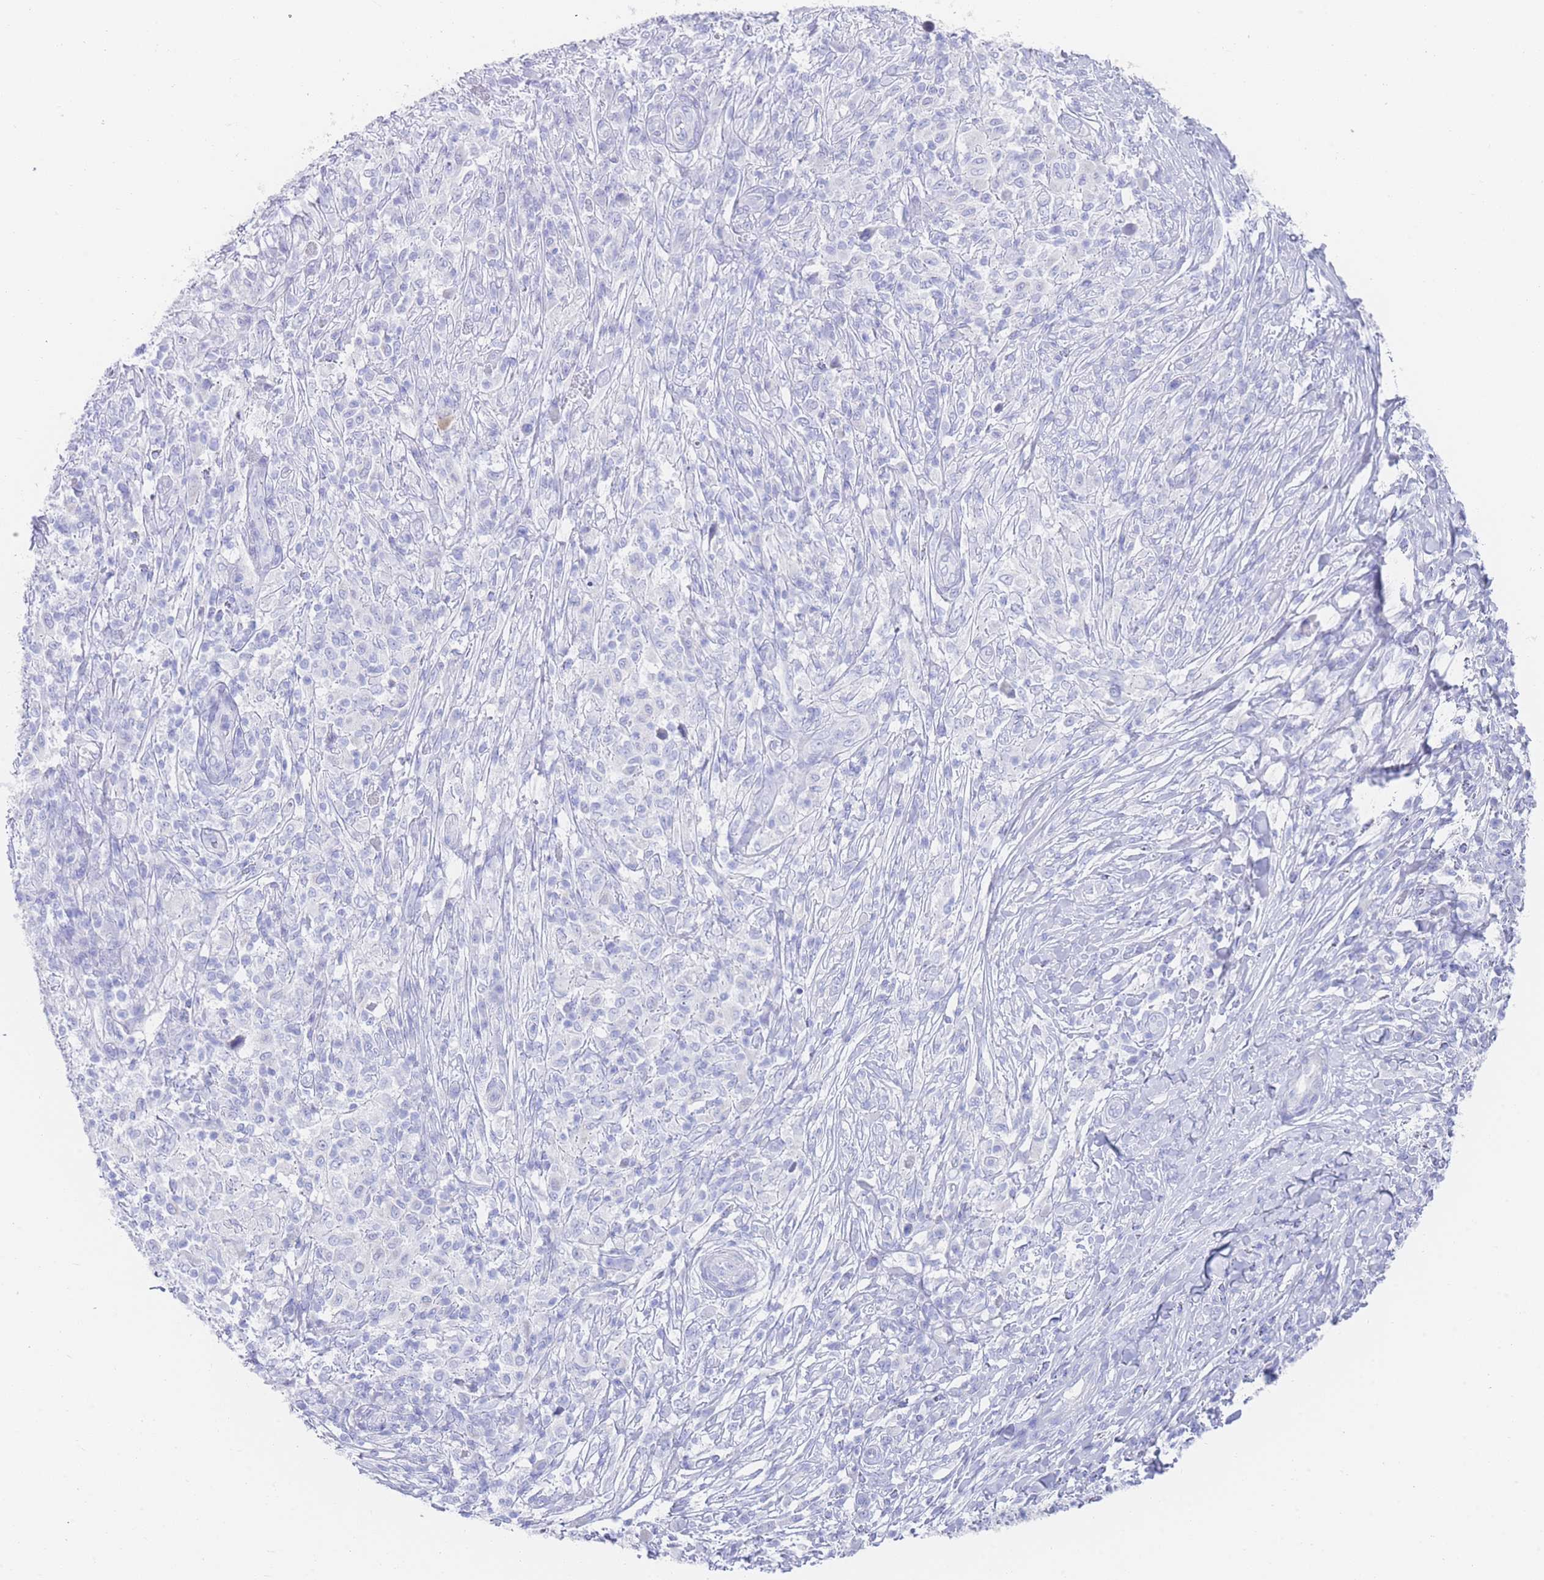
{"staining": {"intensity": "negative", "quantity": "none", "location": "none"}, "tissue": "melanoma", "cell_type": "Tumor cells", "image_type": "cancer", "snomed": [{"axis": "morphology", "description": "Malignant melanoma, NOS"}, {"axis": "topography", "description": "Skin"}], "caption": "Protein analysis of malignant melanoma reveals no significant staining in tumor cells.", "gene": "LRRC37A", "patient": {"sex": "male", "age": 66}}